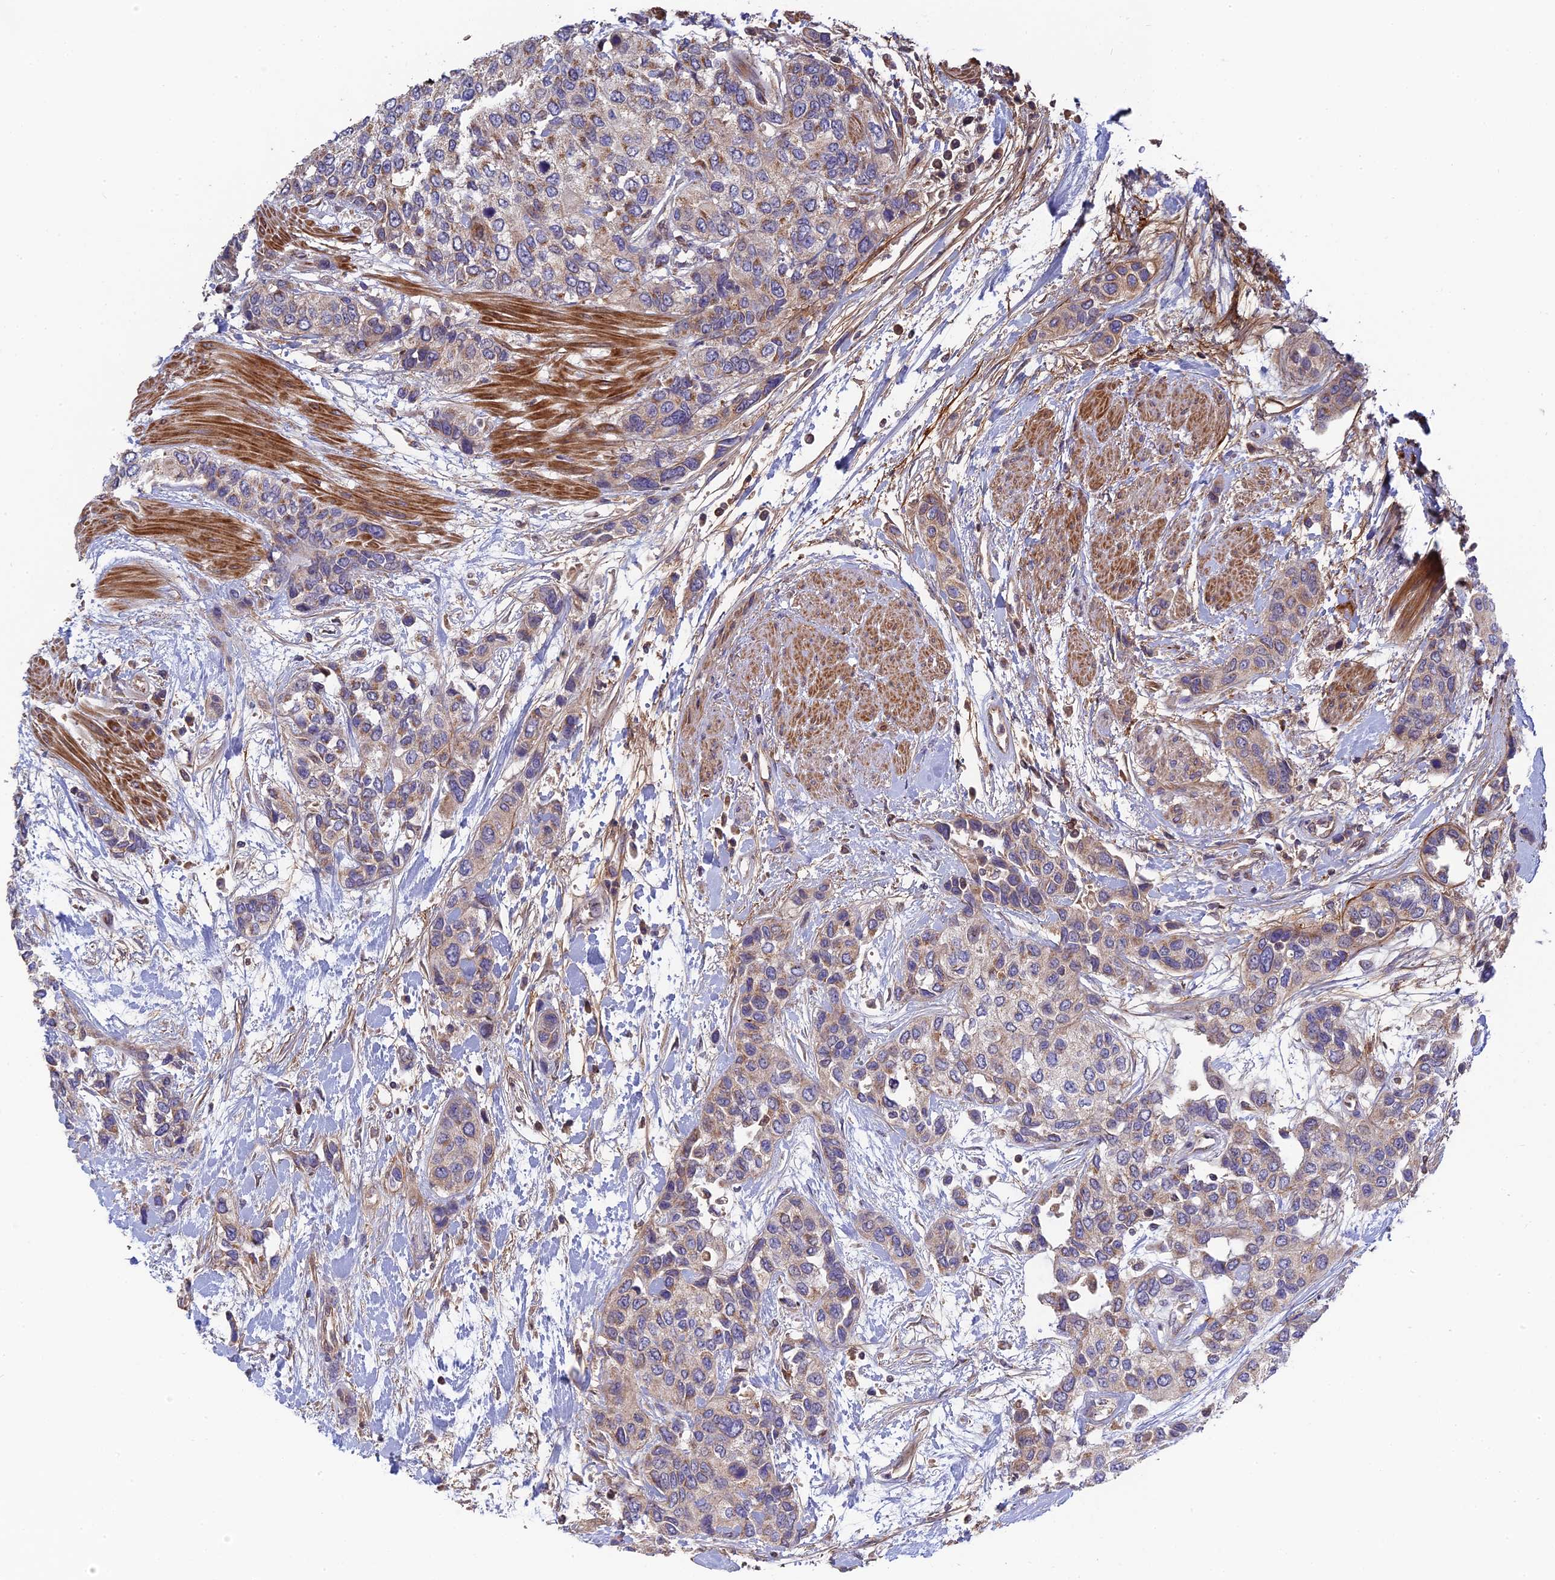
{"staining": {"intensity": "weak", "quantity": "<25%", "location": "cytoplasmic/membranous"}, "tissue": "urothelial cancer", "cell_type": "Tumor cells", "image_type": "cancer", "snomed": [{"axis": "morphology", "description": "Normal tissue, NOS"}, {"axis": "morphology", "description": "Urothelial carcinoma, High grade"}, {"axis": "topography", "description": "Vascular tissue"}, {"axis": "topography", "description": "Urinary bladder"}], "caption": "Immunohistochemistry histopathology image of human urothelial carcinoma (high-grade) stained for a protein (brown), which exhibits no expression in tumor cells.", "gene": "RPIA", "patient": {"sex": "female", "age": 56}}